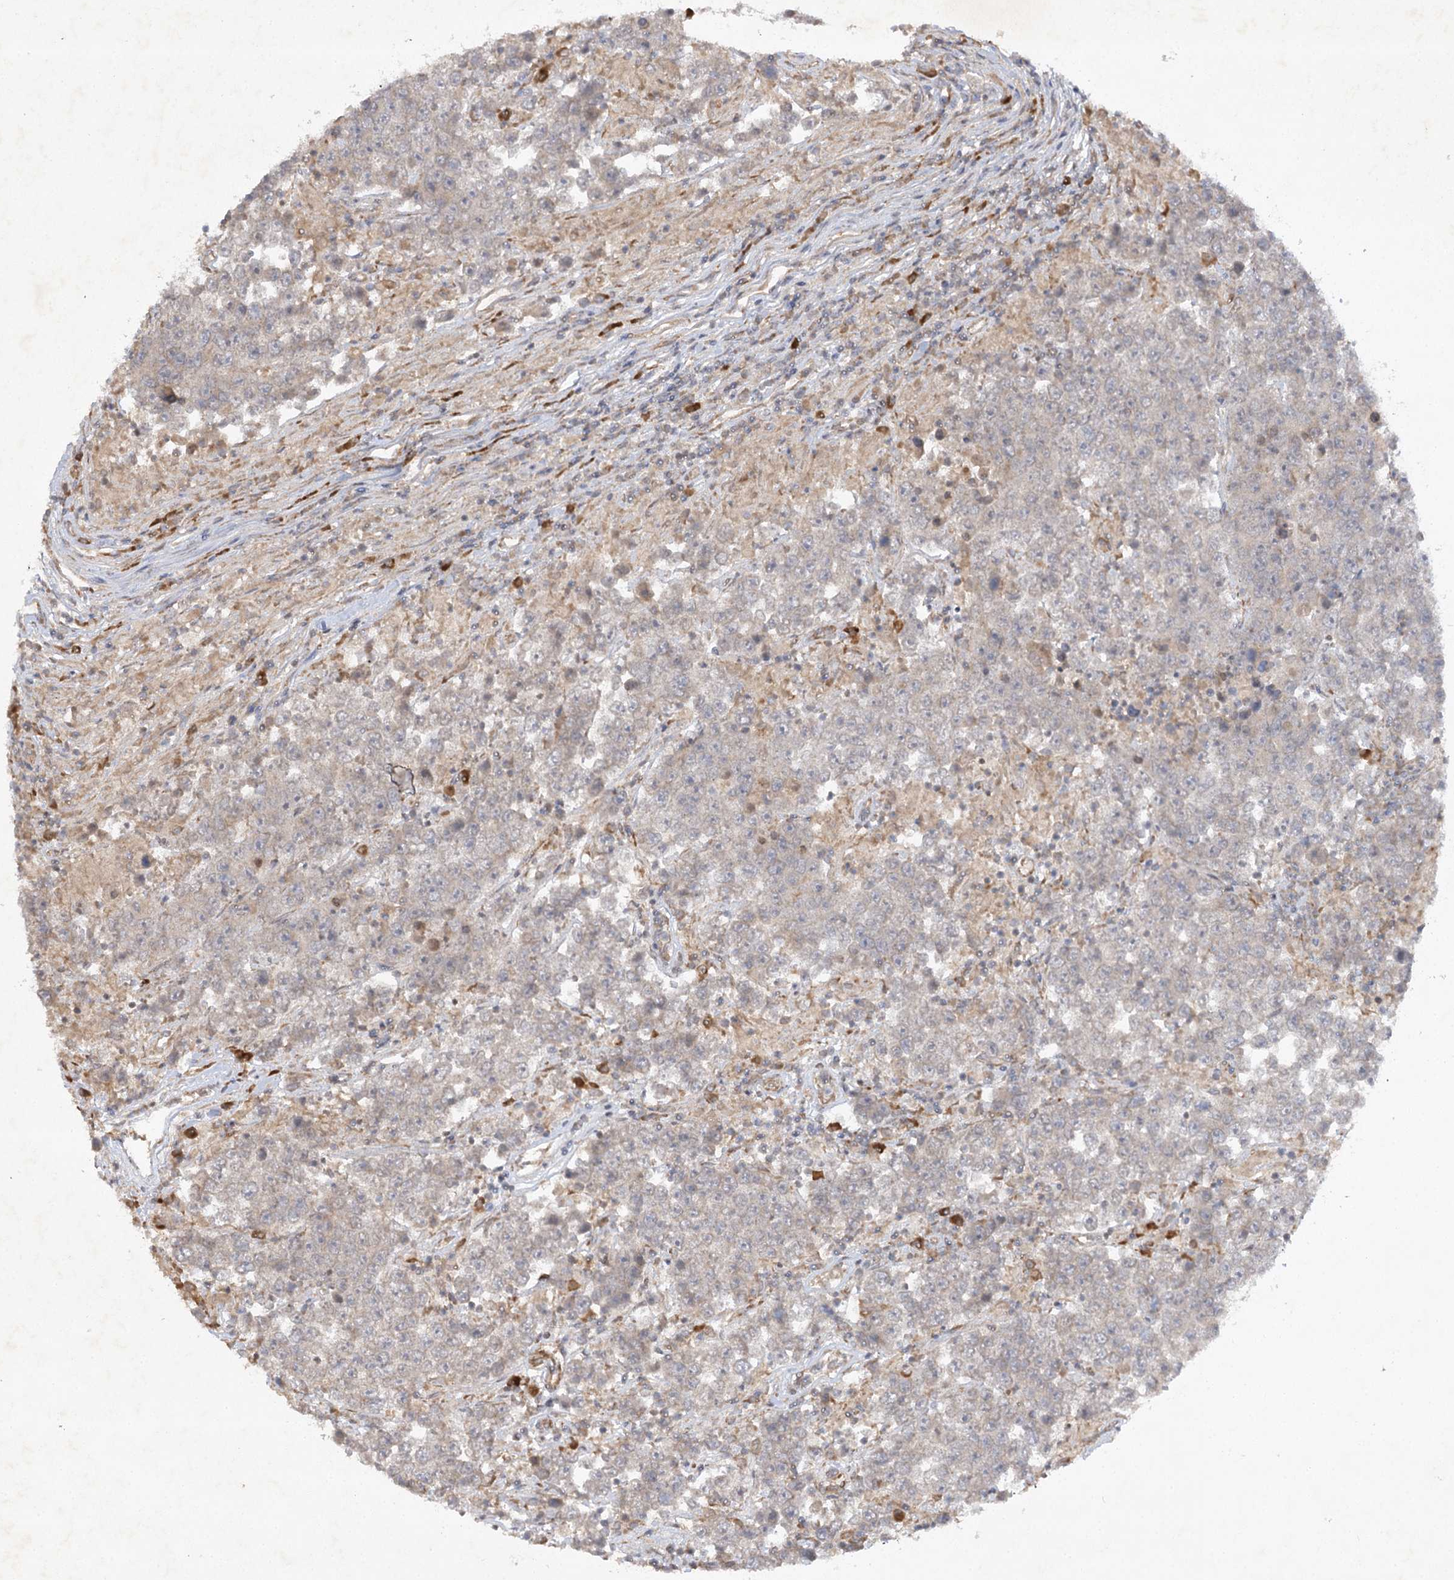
{"staining": {"intensity": "weak", "quantity": "<25%", "location": "cytoplasmic/membranous"}, "tissue": "testis cancer", "cell_type": "Tumor cells", "image_type": "cancer", "snomed": [{"axis": "morphology", "description": "Normal tissue, NOS"}, {"axis": "morphology", "description": "Urothelial carcinoma, High grade"}, {"axis": "morphology", "description": "Seminoma, NOS"}, {"axis": "morphology", "description": "Carcinoma, Embryonal, NOS"}, {"axis": "topography", "description": "Urinary bladder"}, {"axis": "topography", "description": "Testis"}], "caption": "DAB immunohistochemical staining of testis cancer demonstrates no significant expression in tumor cells.", "gene": "TRAF3IP1", "patient": {"sex": "male", "age": 41}}